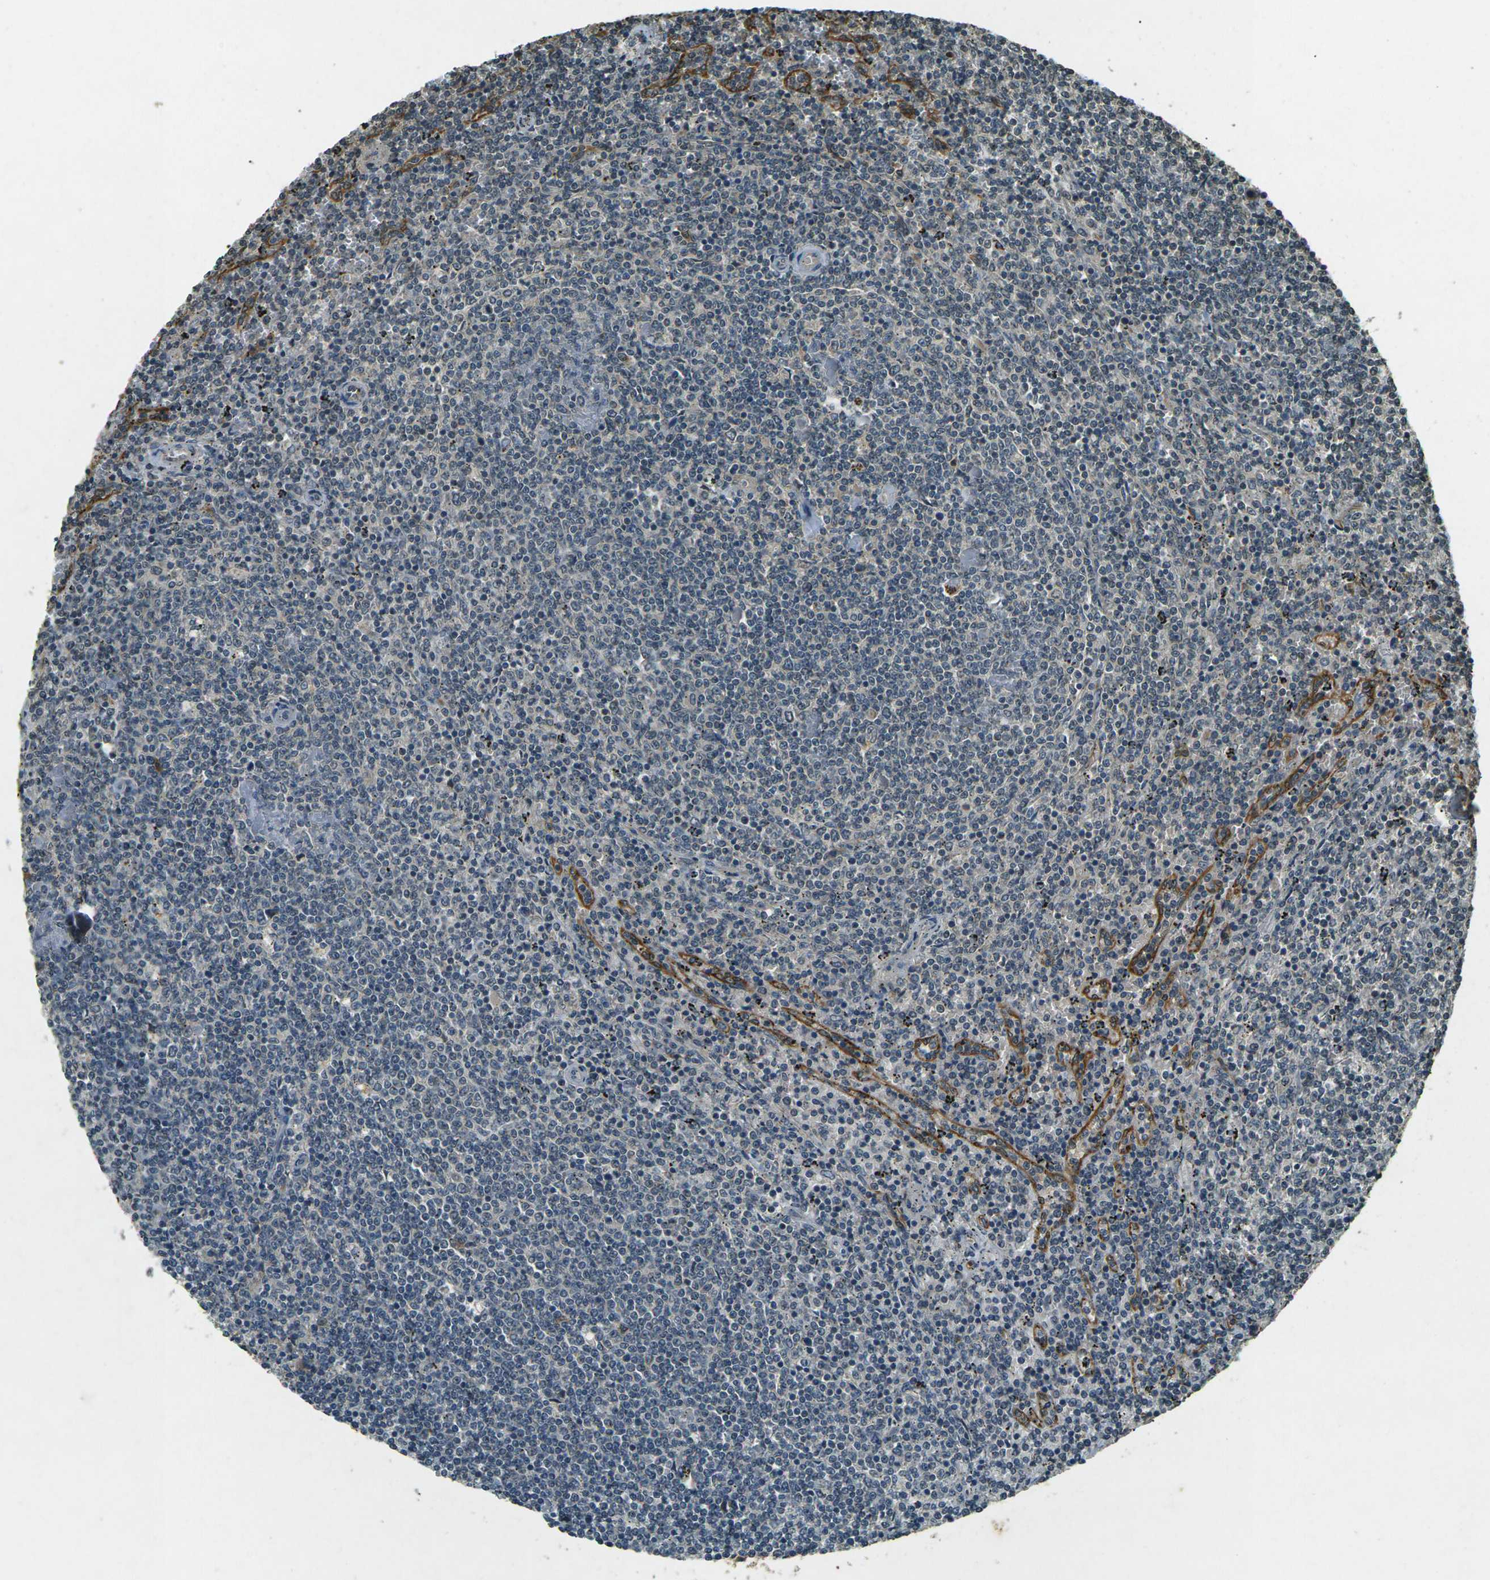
{"staining": {"intensity": "negative", "quantity": "none", "location": "none"}, "tissue": "lymphoma", "cell_type": "Tumor cells", "image_type": "cancer", "snomed": [{"axis": "morphology", "description": "Malignant lymphoma, non-Hodgkin's type, Low grade"}, {"axis": "topography", "description": "Spleen"}], "caption": "The photomicrograph displays no significant positivity in tumor cells of malignant lymphoma, non-Hodgkin's type (low-grade).", "gene": "PDE2A", "patient": {"sex": "female", "age": 50}}